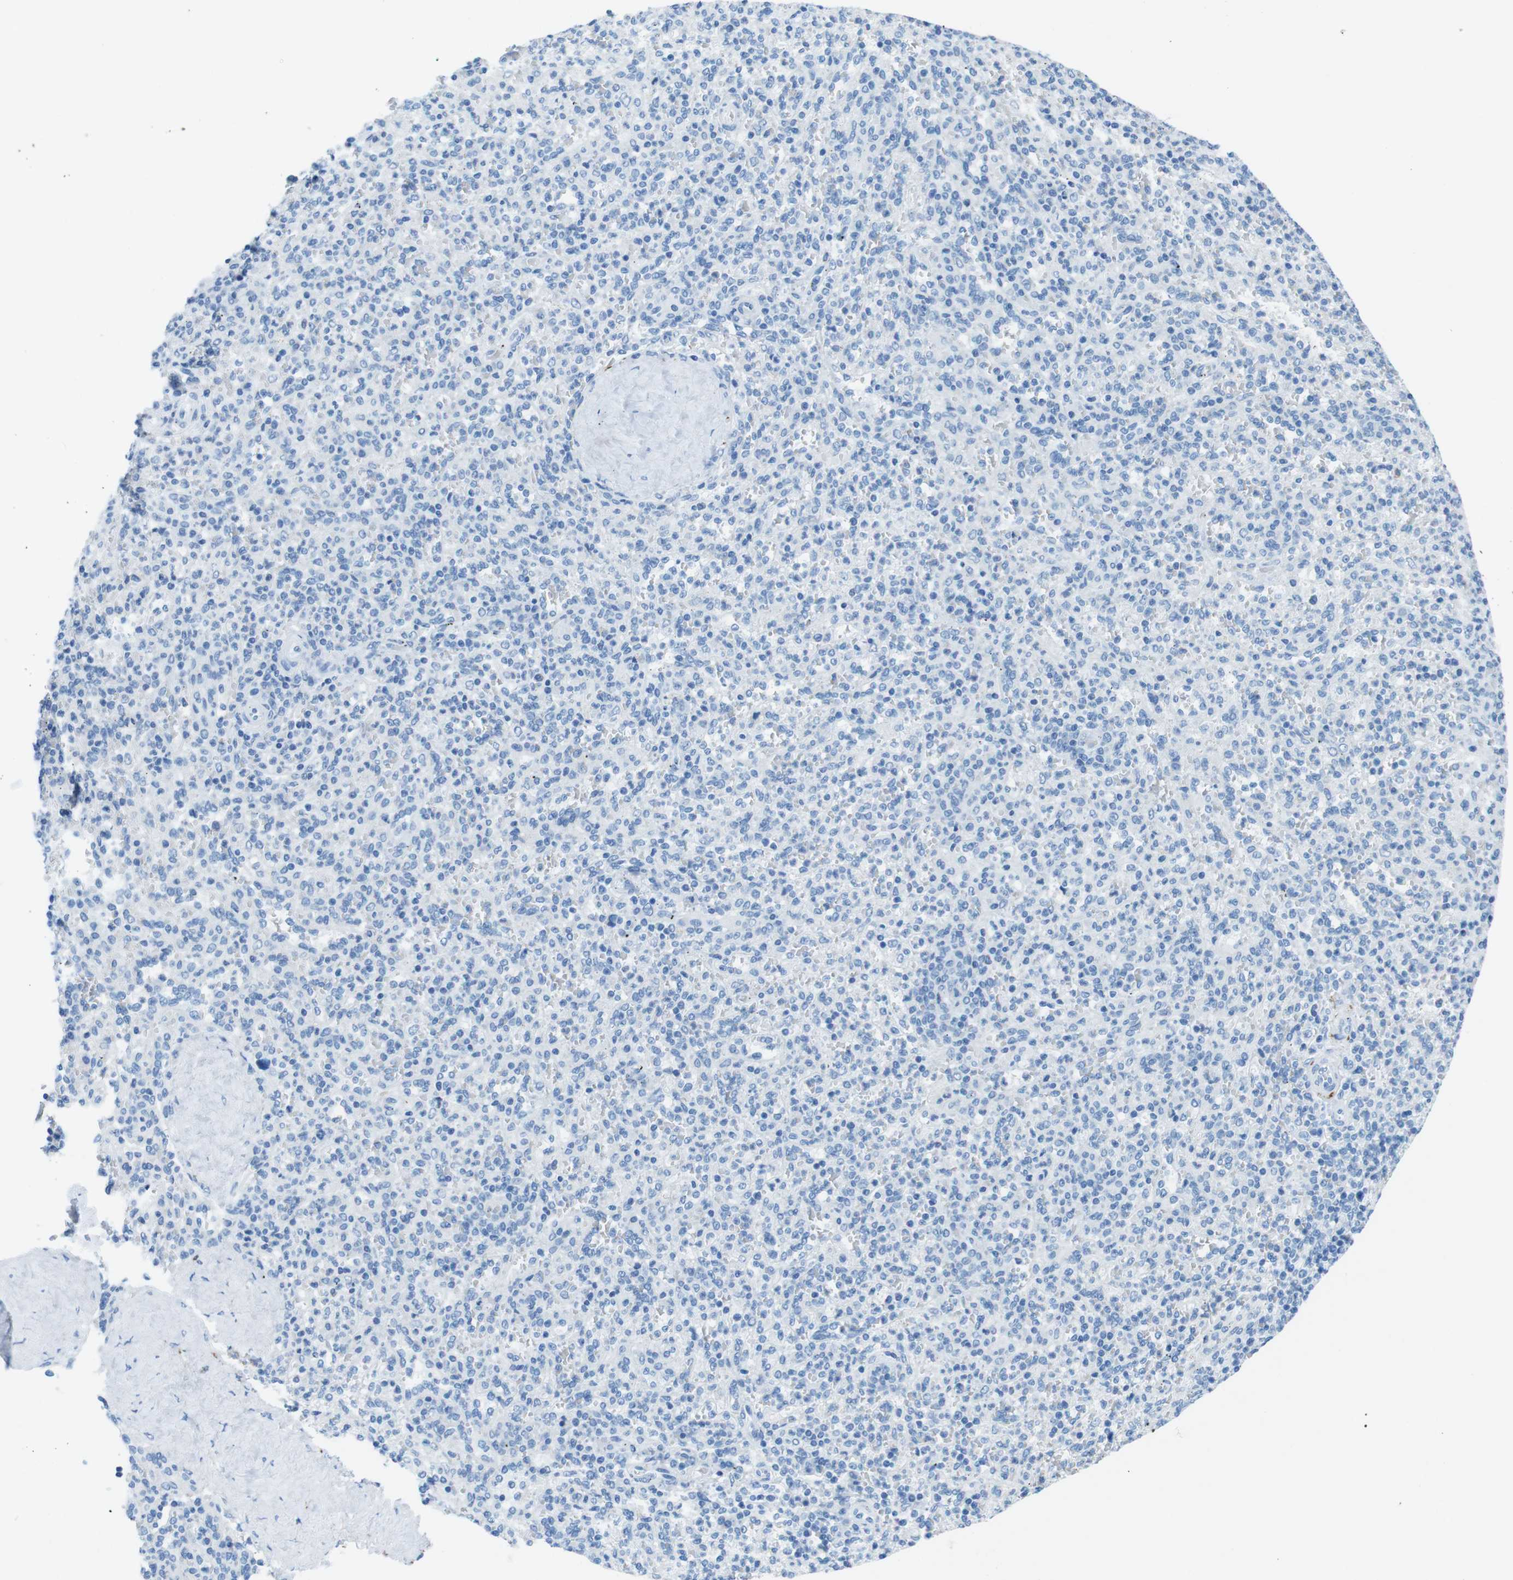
{"staining": {"intensity": "negative", "quantity": "none", "location": "none"}, "tissue": "spleen", "cell_type": "Cells in red pulp", "image_type": "normal", "snomed": [{"axis": "morphology", "description": "Normal tissue, NOS"}, {"axis": "topography", "description": "Spleen"}], "caption": "Immunohistochemistry (IHC) image of unremarkable spleen stained for a protein (brown), which demonstrates no staining in cells in red pulp.", "gene": "GAP43", "patient": {"sex": "male", "age": 36}}